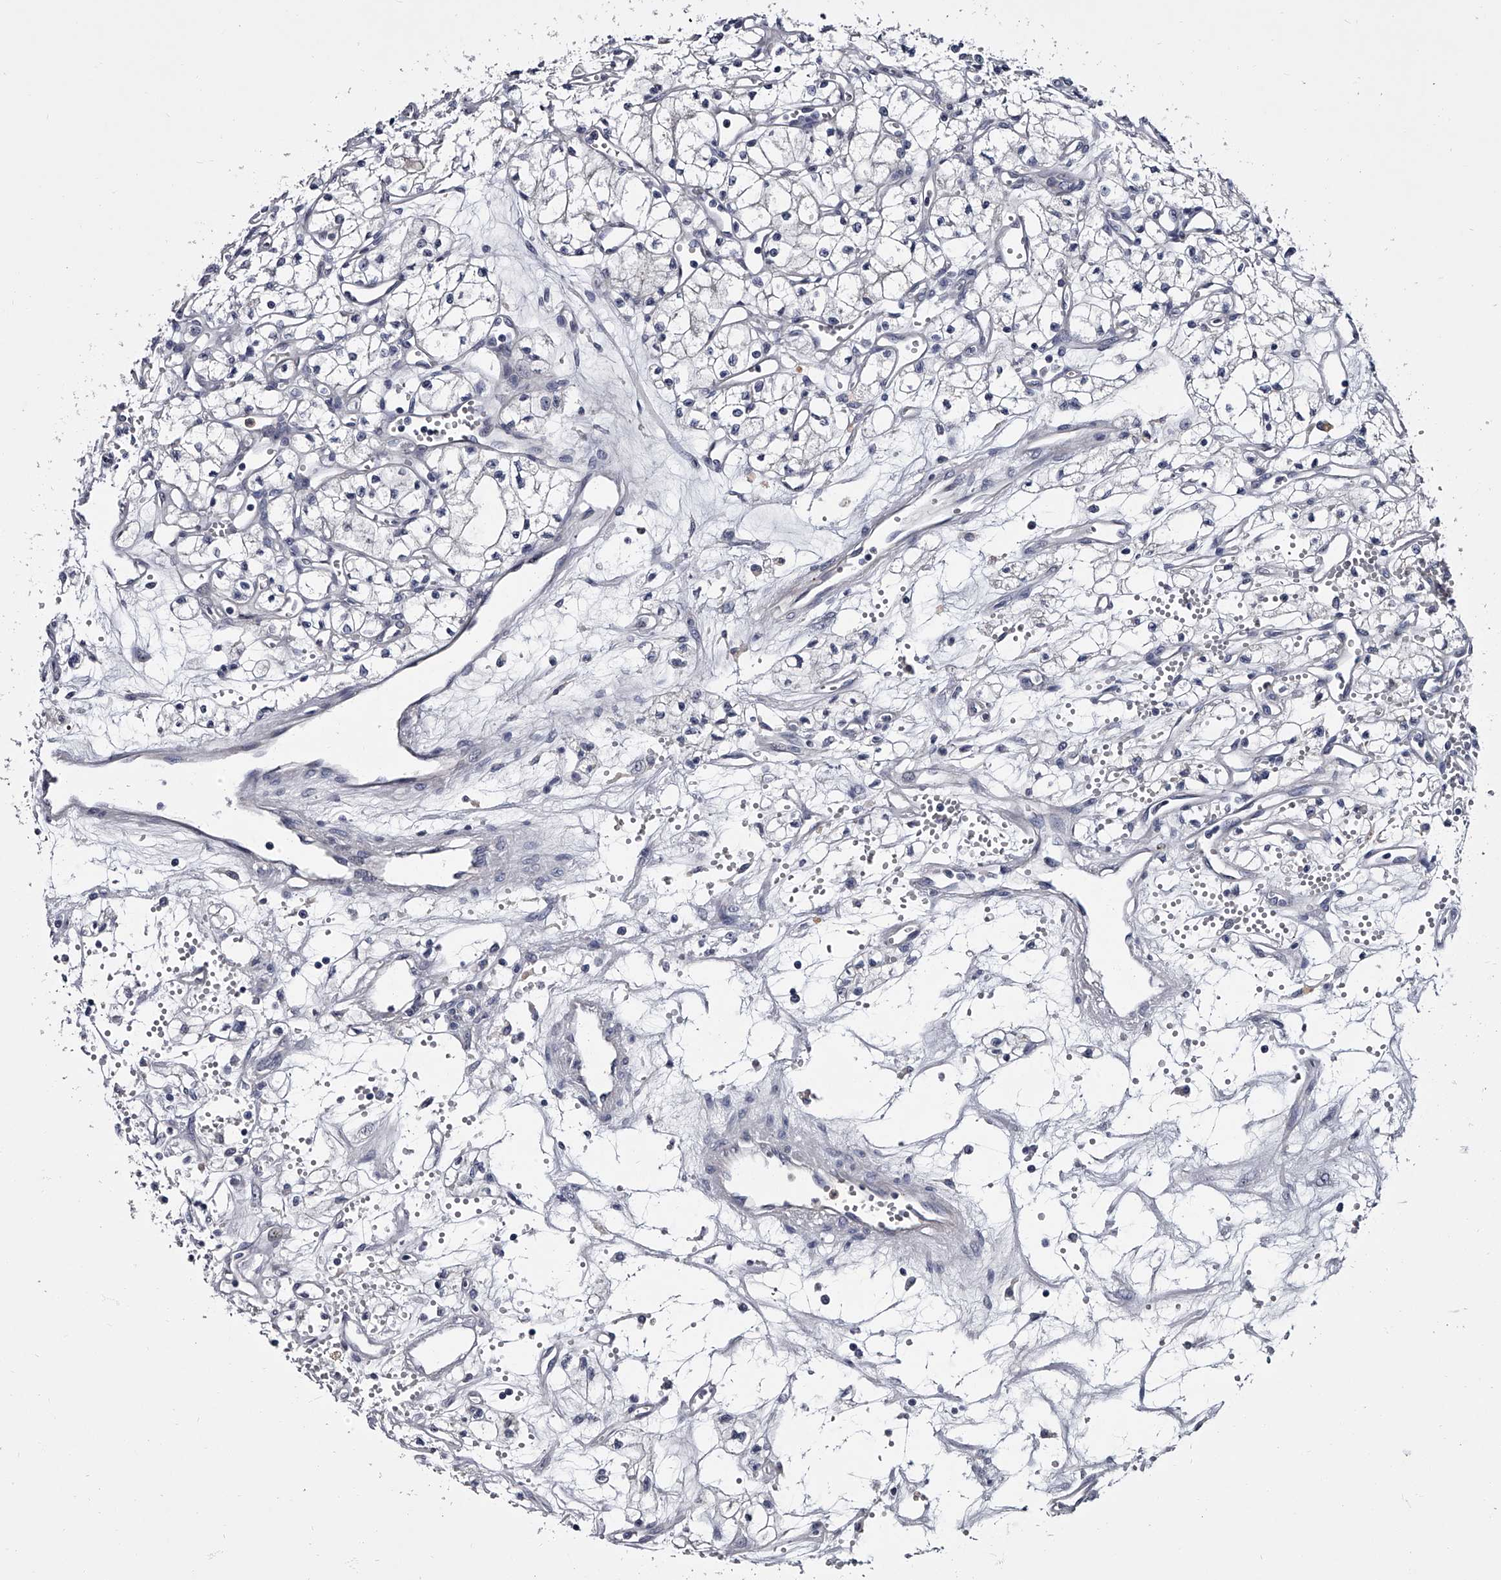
{"staining": {"intensity": "negative", "quantity": "none", "location": "none"}, "tissue": "renal cancer", "cell_type": "Tumor cells", "image_type": "cancer", "snomed": [{"axis": "morphology", "description": "Adenocarcinoma, NOS"}, {"axis": "topography", "description": "Kidney"}], "caption": "Renal adenocarcinoma was stained to show a protein in brown. There is no significant staining in tumor cells.", "gene": "GAPVD1", "patient": {"sex": "male", "age": 59}}